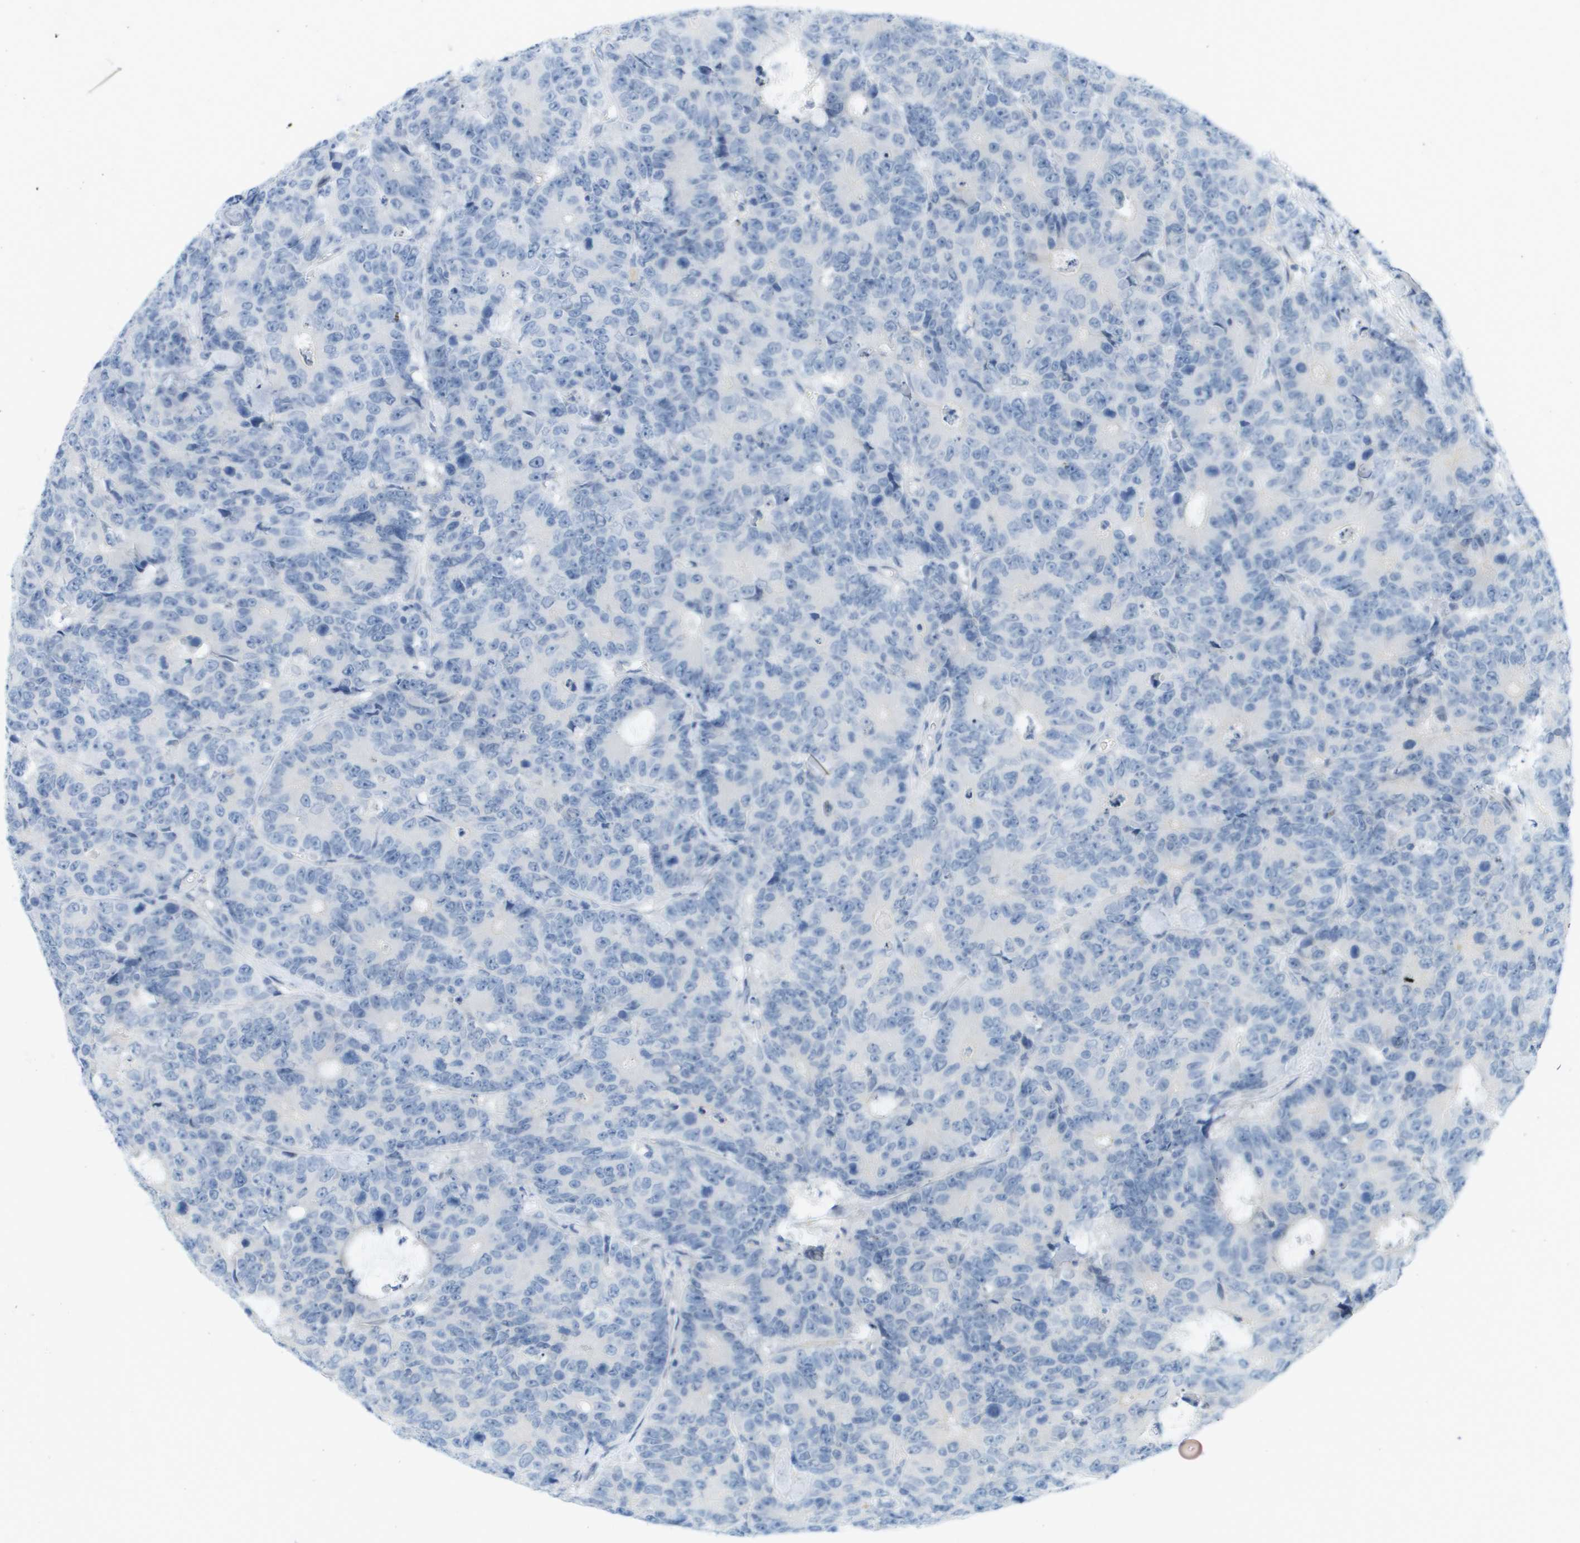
{"staining": {"intensity": "negative", "quantity": "none", "location": "none"}, "tissue": "colorectal cancer", "cell_type": "Tumor cells", "image_type": "cancer", "snomed": [{"axis": "morphology", "description": "Adenocarcinoma, NOS"}, {"axis": "topography", "description": "Colon"}], "caption": "Protein analysis of colorectal adenocarcinoma exhibits no significant expression in tumor cells.", "gene": "CUL9", "patient": {"sex": "female", "age": 86}}